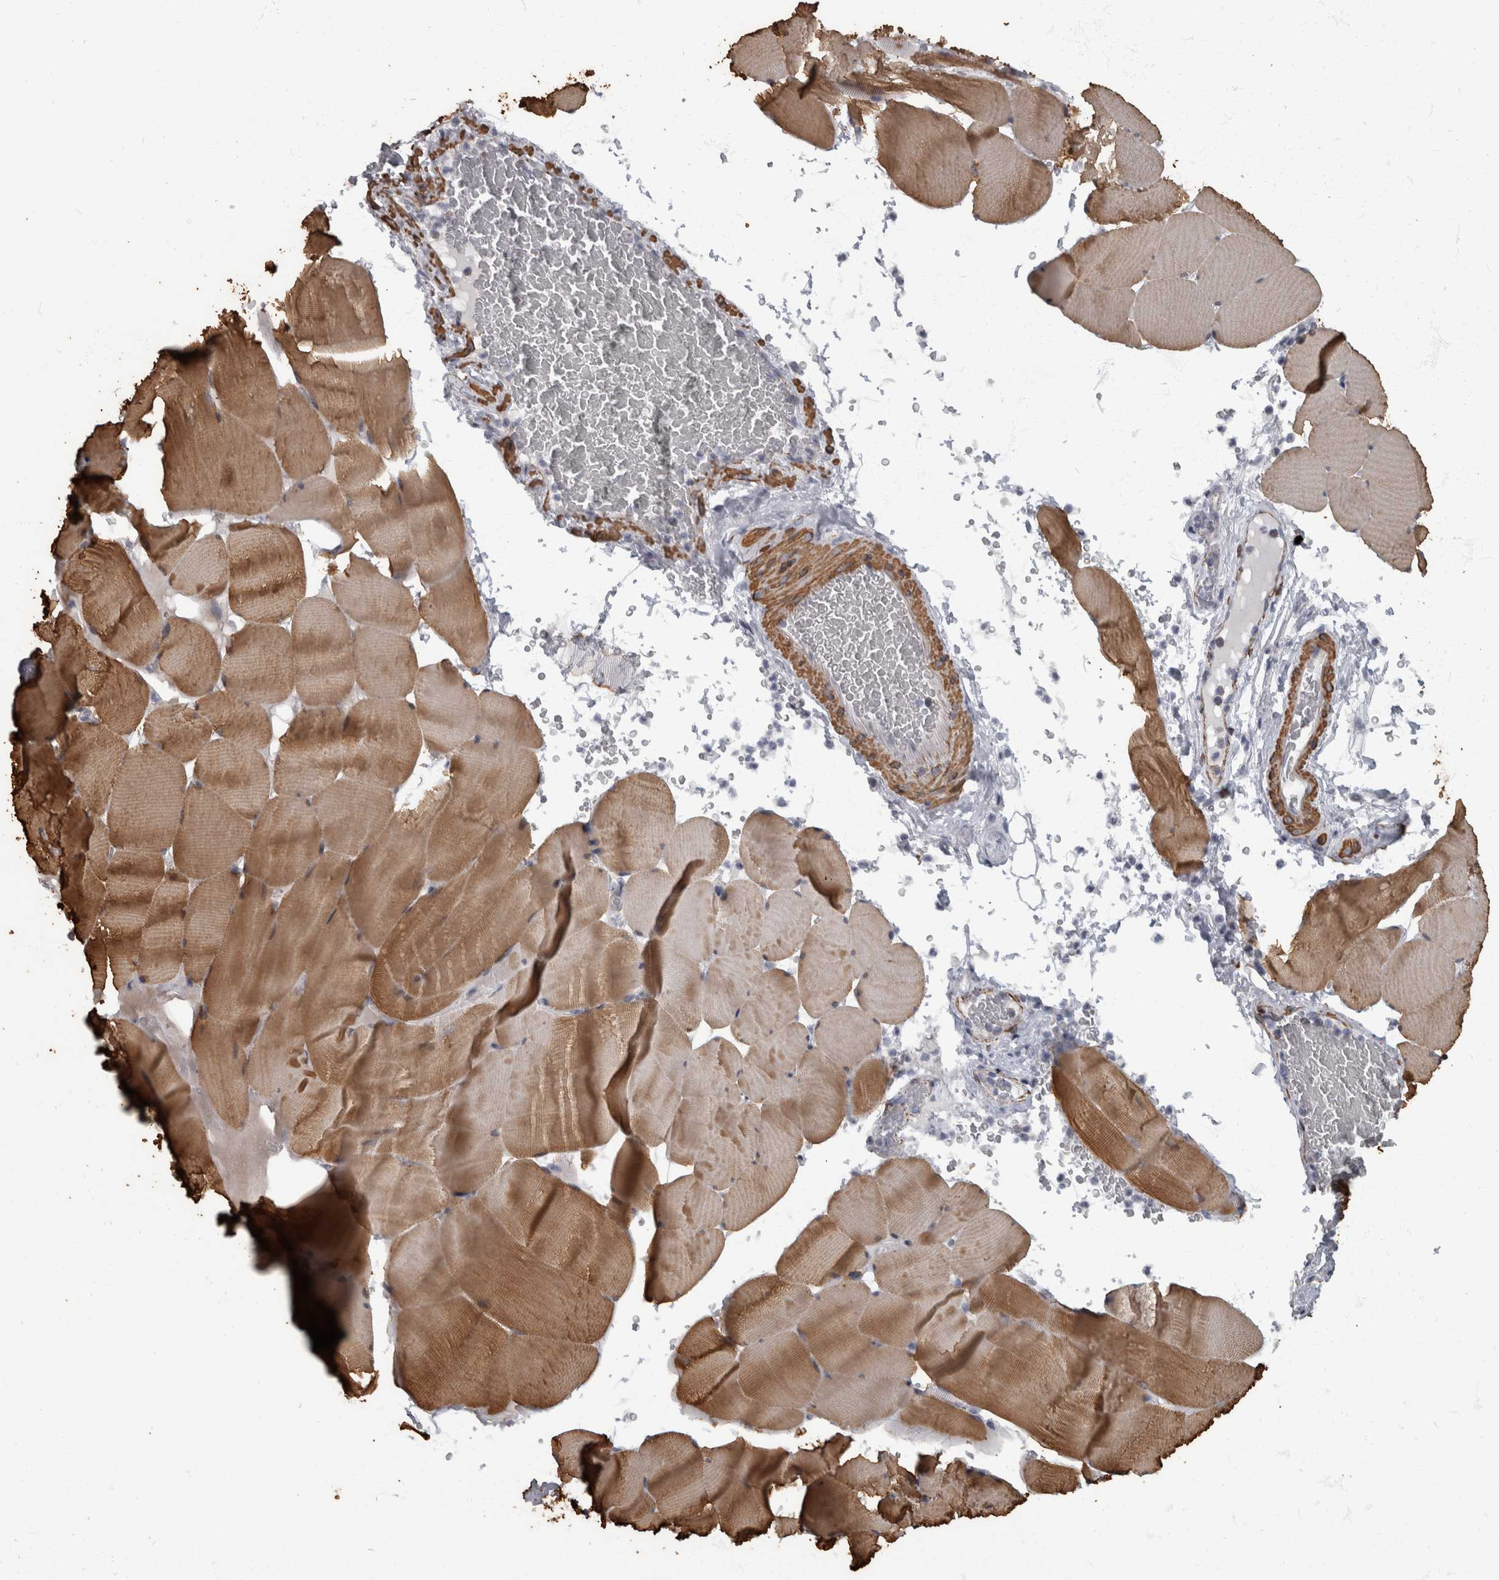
{"staining": {"intensity": "moderate", "quantity": ">75%", "location": "cytoplasmic/membranous"}, "tissue": "skeletal muscle", "cell_type": "Myocytes", "image_type": "normal", "snomed": [{"axis": "morphology", "description": "Normal tissue, NOS"}, {"axis": "topography", "description": "Skeletal muscle"}], "caption": "Human skeletal muscle stained for a protein (brown) displays moderate cytoplasmic/membranous positive positivity in about >75% of myocytes.", "gene": "MASTL", "patient": {"sex": "male", "age": 62}}